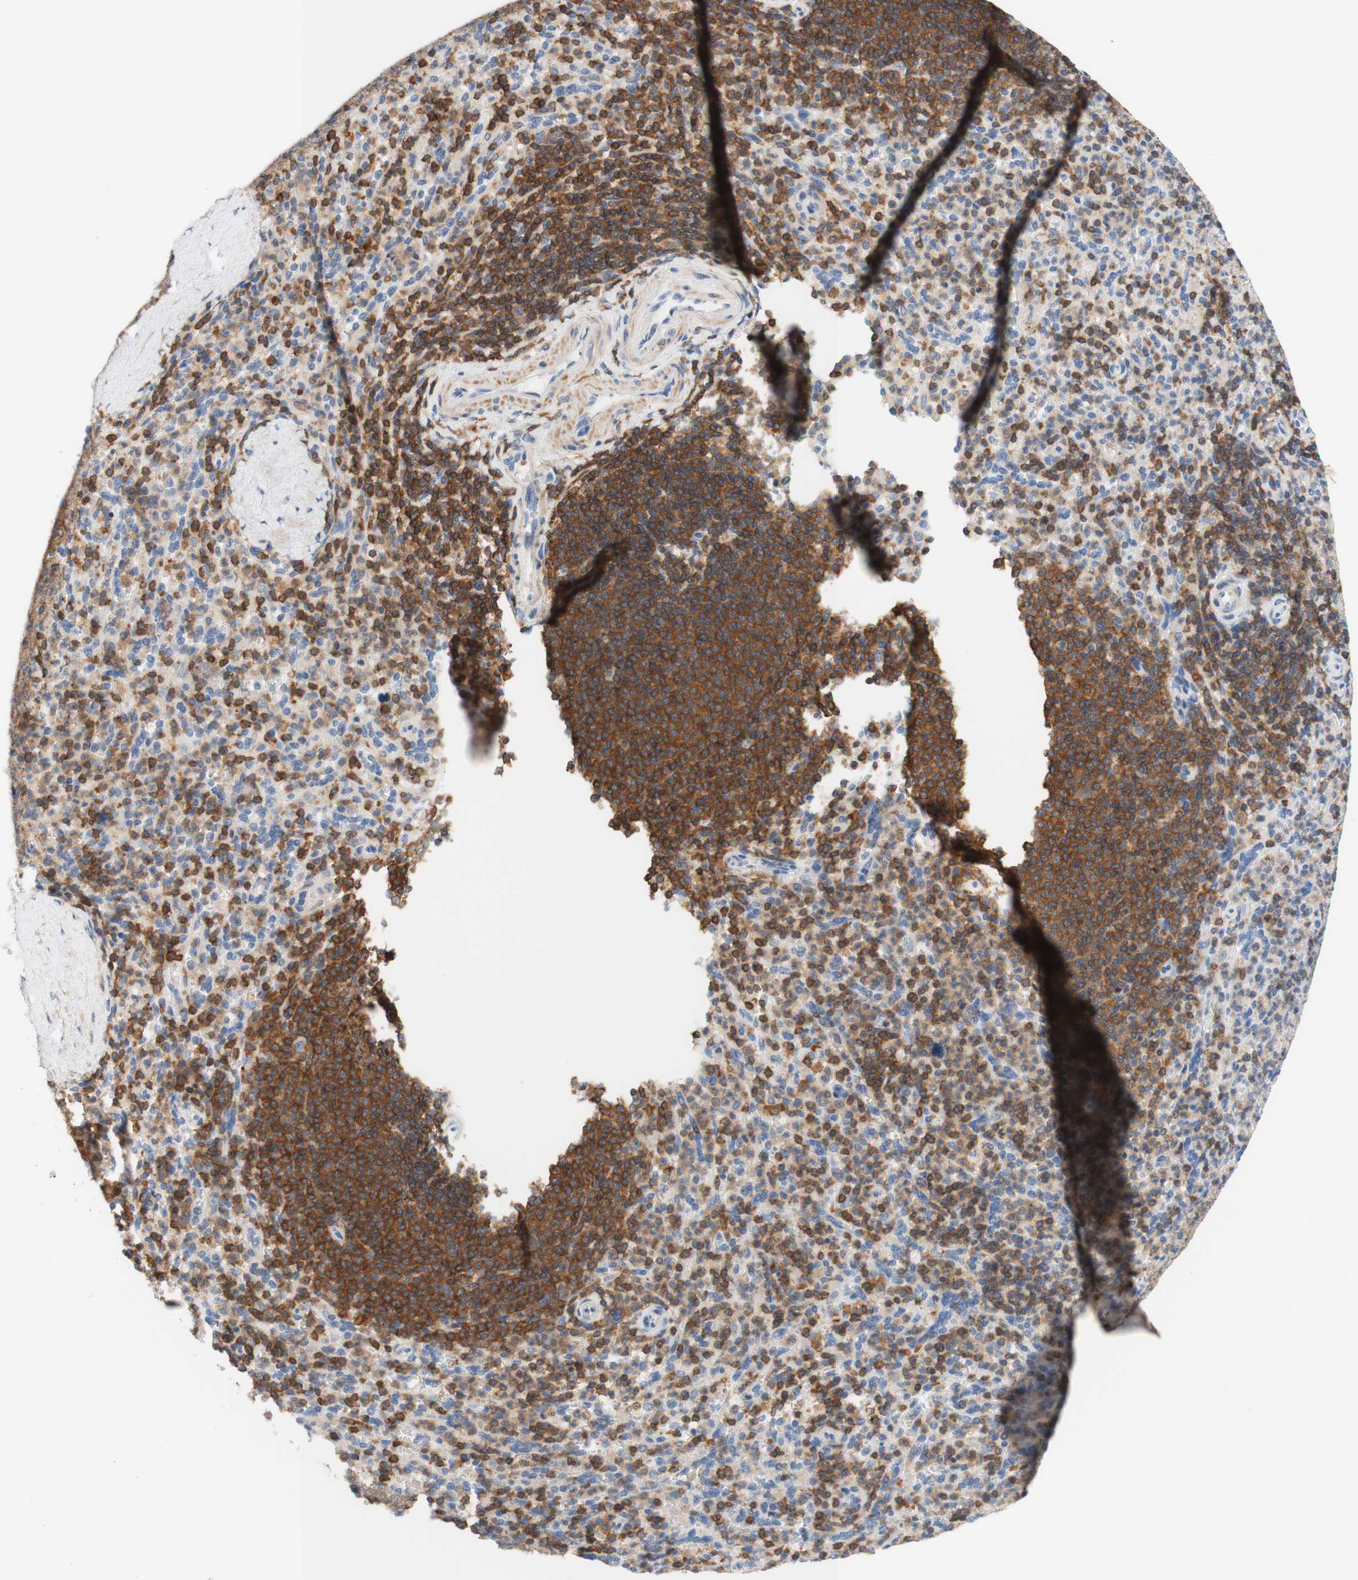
{"staining": {"intensity": "moderate", "quantity": "25%-75%", "location": "cytoplasmic/membranous"}, "tissue": "spleen", "cell_type": "Cells in red pulp", "image_type": "normal", "snomed": [{"axis": "morphology", "description": "Normal tissue, NOS"}, {"axis": "topography", "description": "Spleen"}], "caption": "DAB (3,3'-diaminobenzidine) immunohistochemical staining of benign human spleen displays moderate cytoplasmic/membranous protein expression in about 25%-75% of cells in red pulp. The staining was performed using DAB (3,3'-diaminobenzidine) to visualize the protein expression in brown, while the nuclei were stained in blue with hematoxylin (Magnification: 20x).", "gene": "SPINK6", "patient": {"sex": "male", "age": 36}}